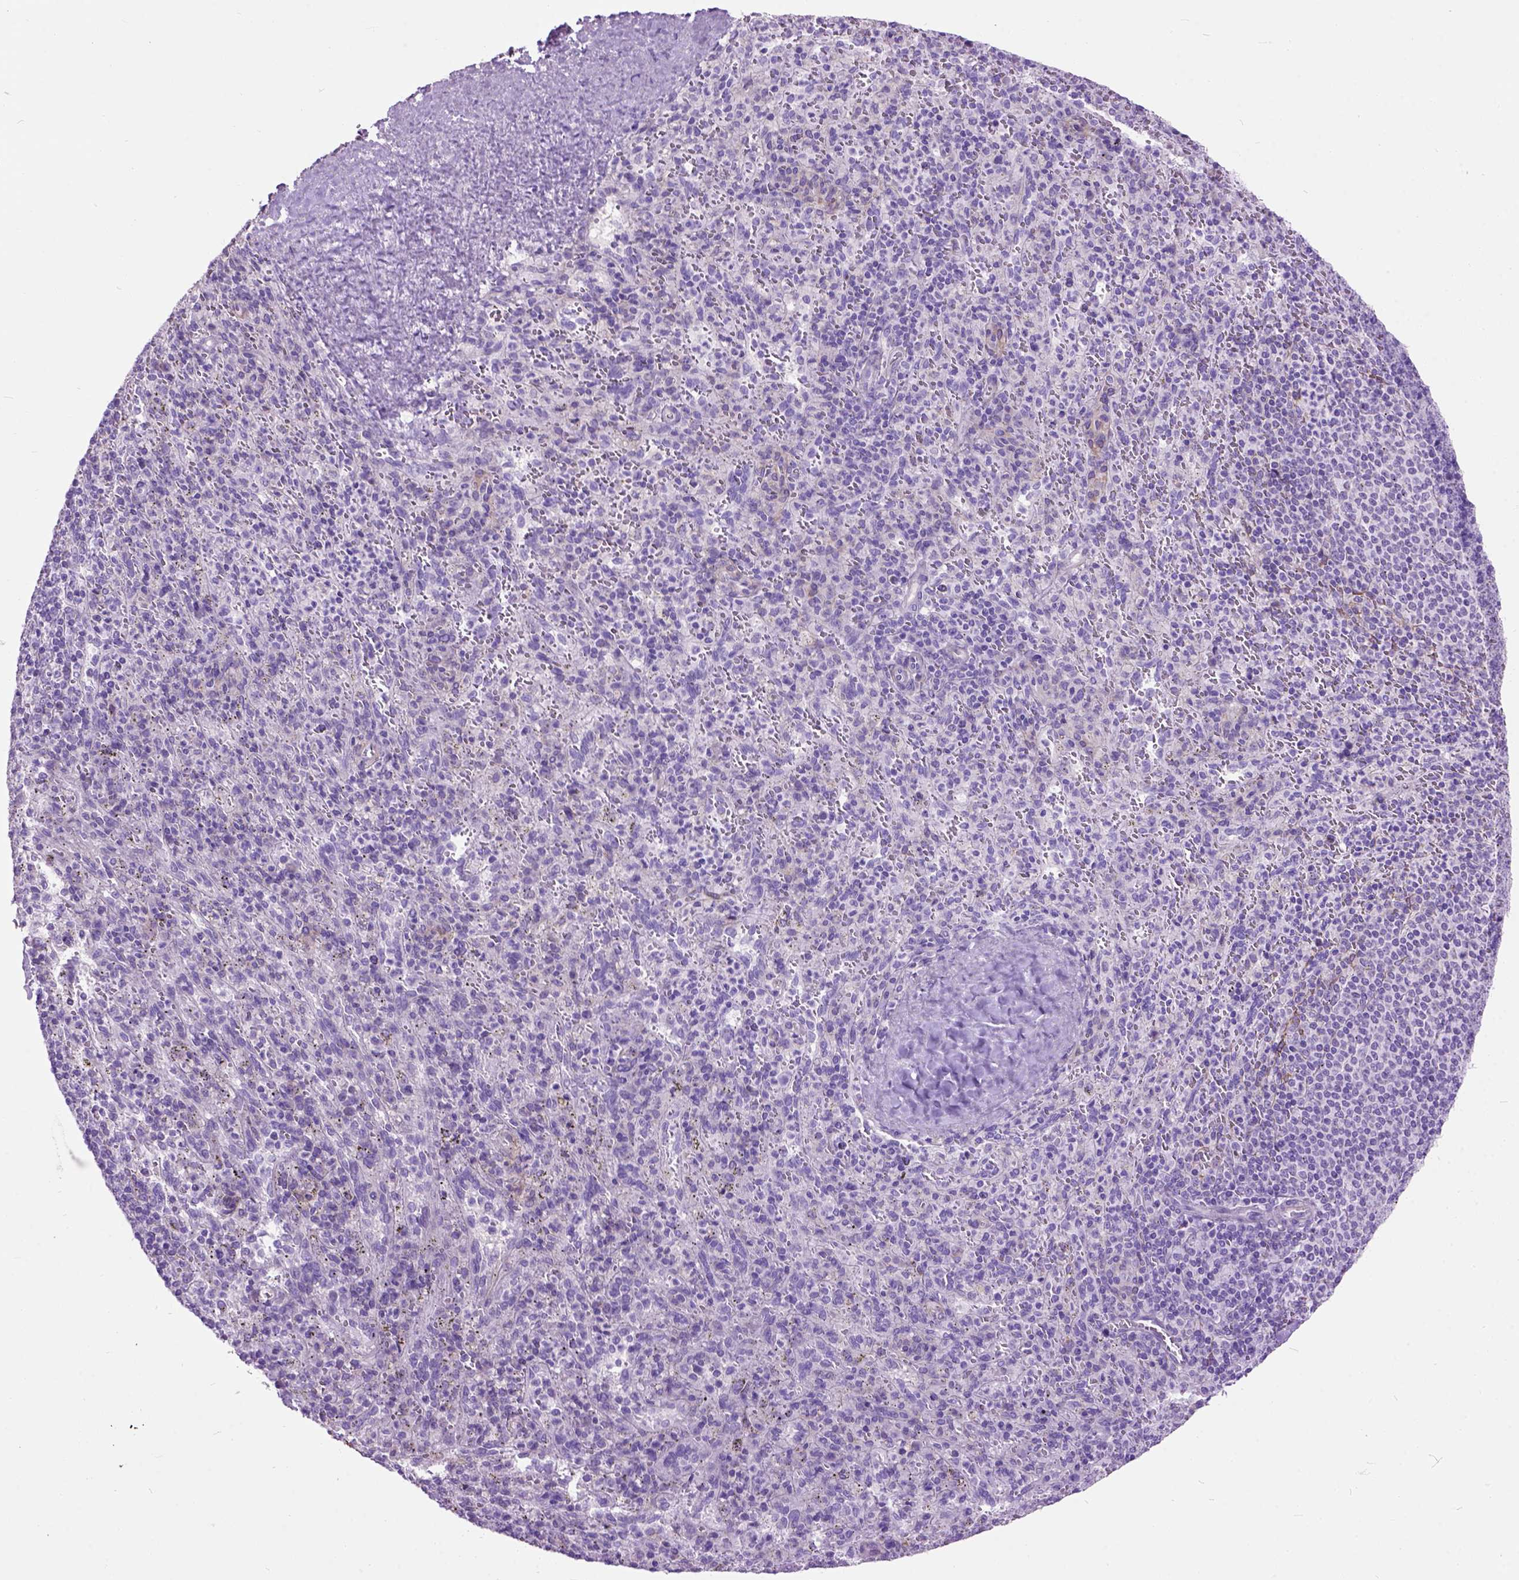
{"staining": {"intensity": "negative", "quantity": "none", "location": "none"}, "tissue": "spleen", "cell_type": "Cells in red pulp", "image_type": "normal", "snomed": [{"axis": "morphology", "description": "Normal tissue, NOS"}, {"axis": "topography", "description": "Spleen"}], "caption": "An image of spleen stained for a protein exhibits no brown staining in cells in red pulp.", "gene": "MAPT", "patient": {"sex": "male", "age": 57}}